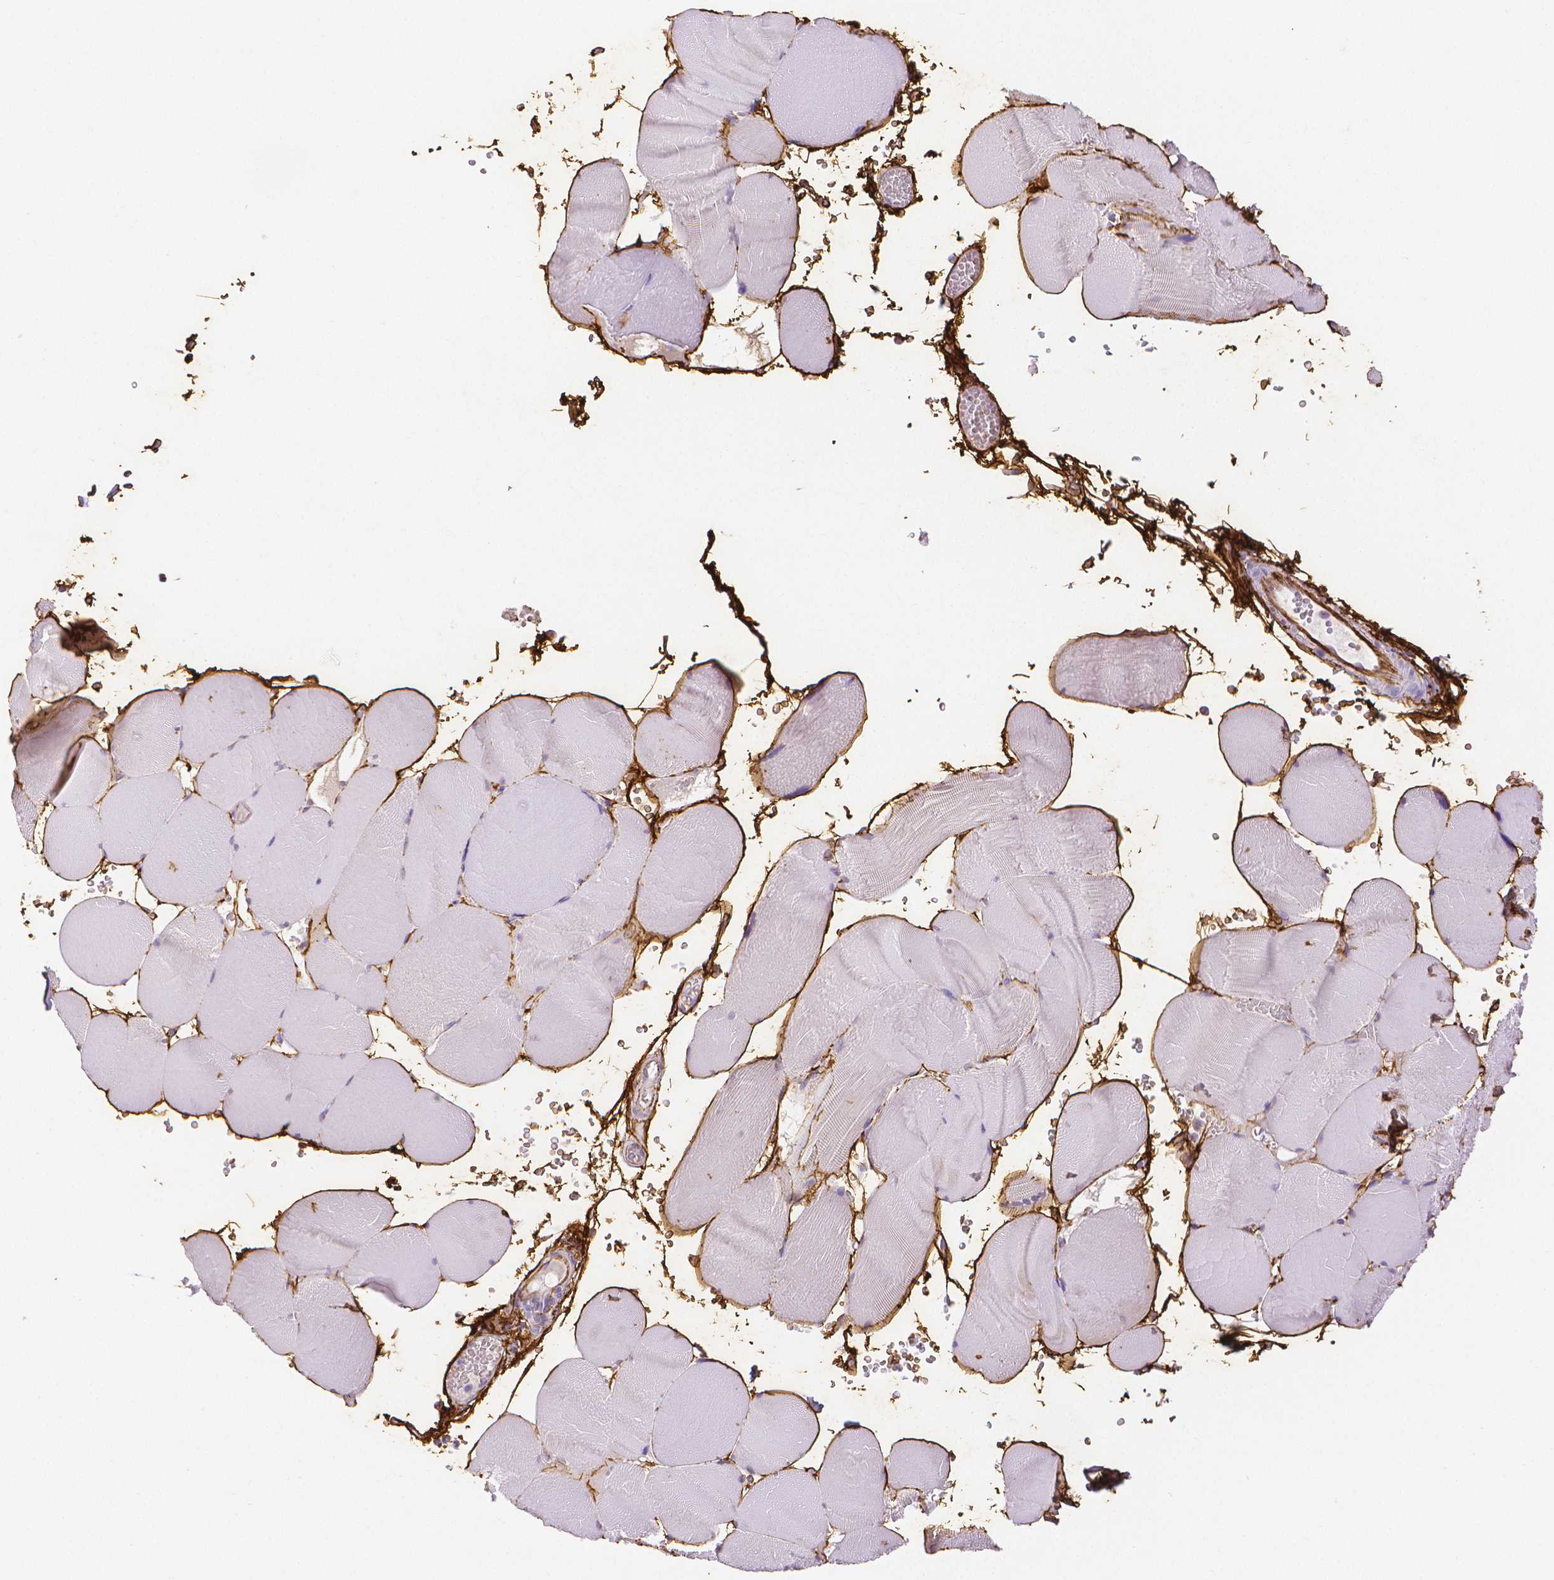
{"staining": {"intensity": "negative", "quantity": "none", "location": "none"}, "tissue": "skeletal muscle", "cell_type": "Myocytes", "image_type": "normal", "snomed": [{"axis": "morphology", "description": "Normal tissue, NOS"}, {"axis": "topography", "description": "Skeletal muscle"}, {"axis": "topography", "description": "Head-Neck"}], "caption": "Image shows no significant protein expression in myocytes of unremarkable skeletal muscle.", "gene": "FBN1", "patient": {"sex": "male", "age": 66}}